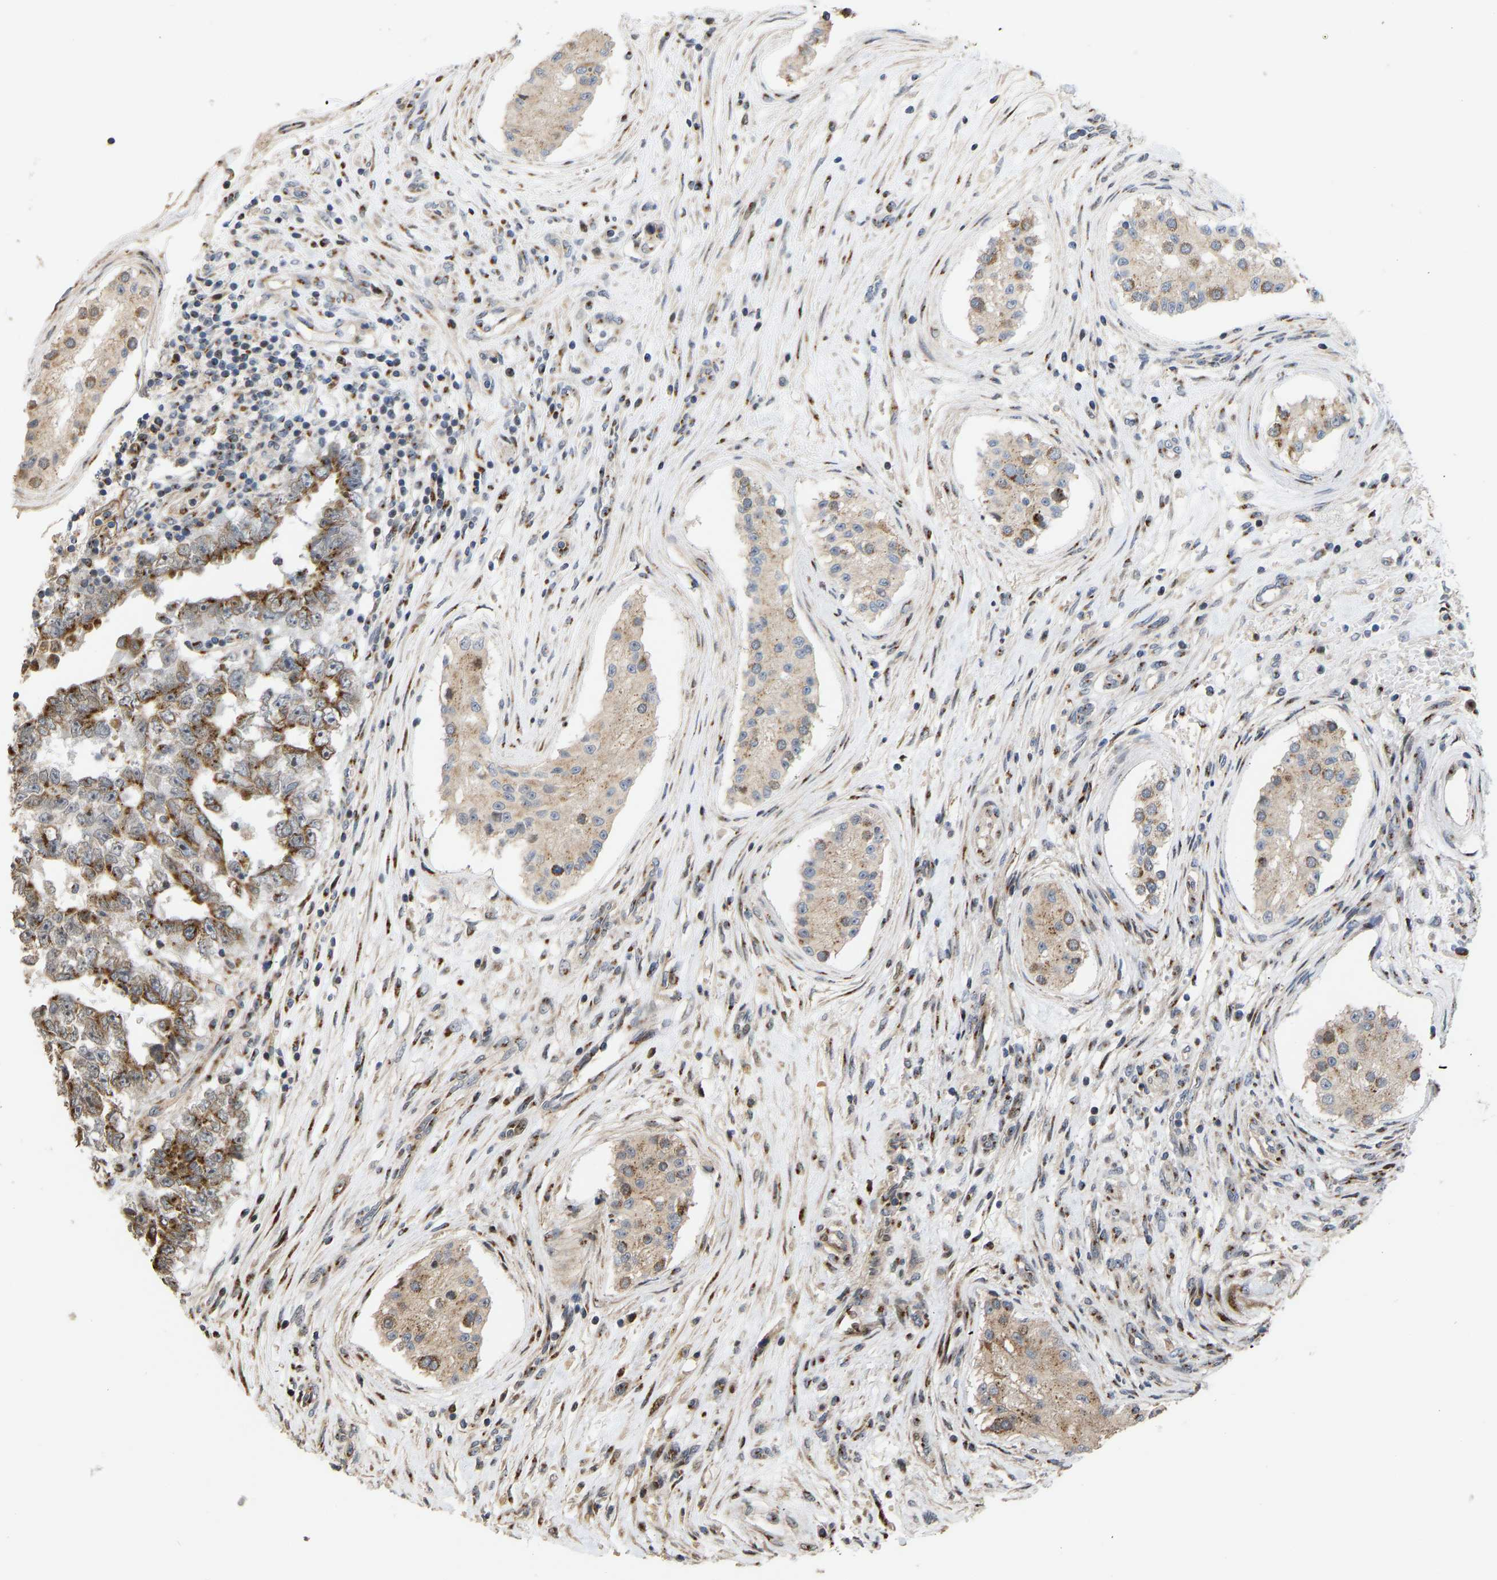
{"staining": {"intensity": "moderate", "quantity": ">75%", "location": "cytoplasmic/membranous"}, "tissue": "testis cancer", "cell_type": "Tumor cells", "image_type": "cancer", "snomed": [{"axis": "morphology", "description": "Carcinoma, Embryonal, NOS"}, {"axis": "topography", "description": "Testis"}], "caption": "High-power microscopy captured an IHC histopathology image of embryonal carcinoma (testis), revealing moderate cytoplasmic/membranous staining in approximately >75% of tumor cells. (IHC, brightfield microscopy, high magnification).", "gene": "YIPF4", "patient": {"sex": "male", "age": 25}}